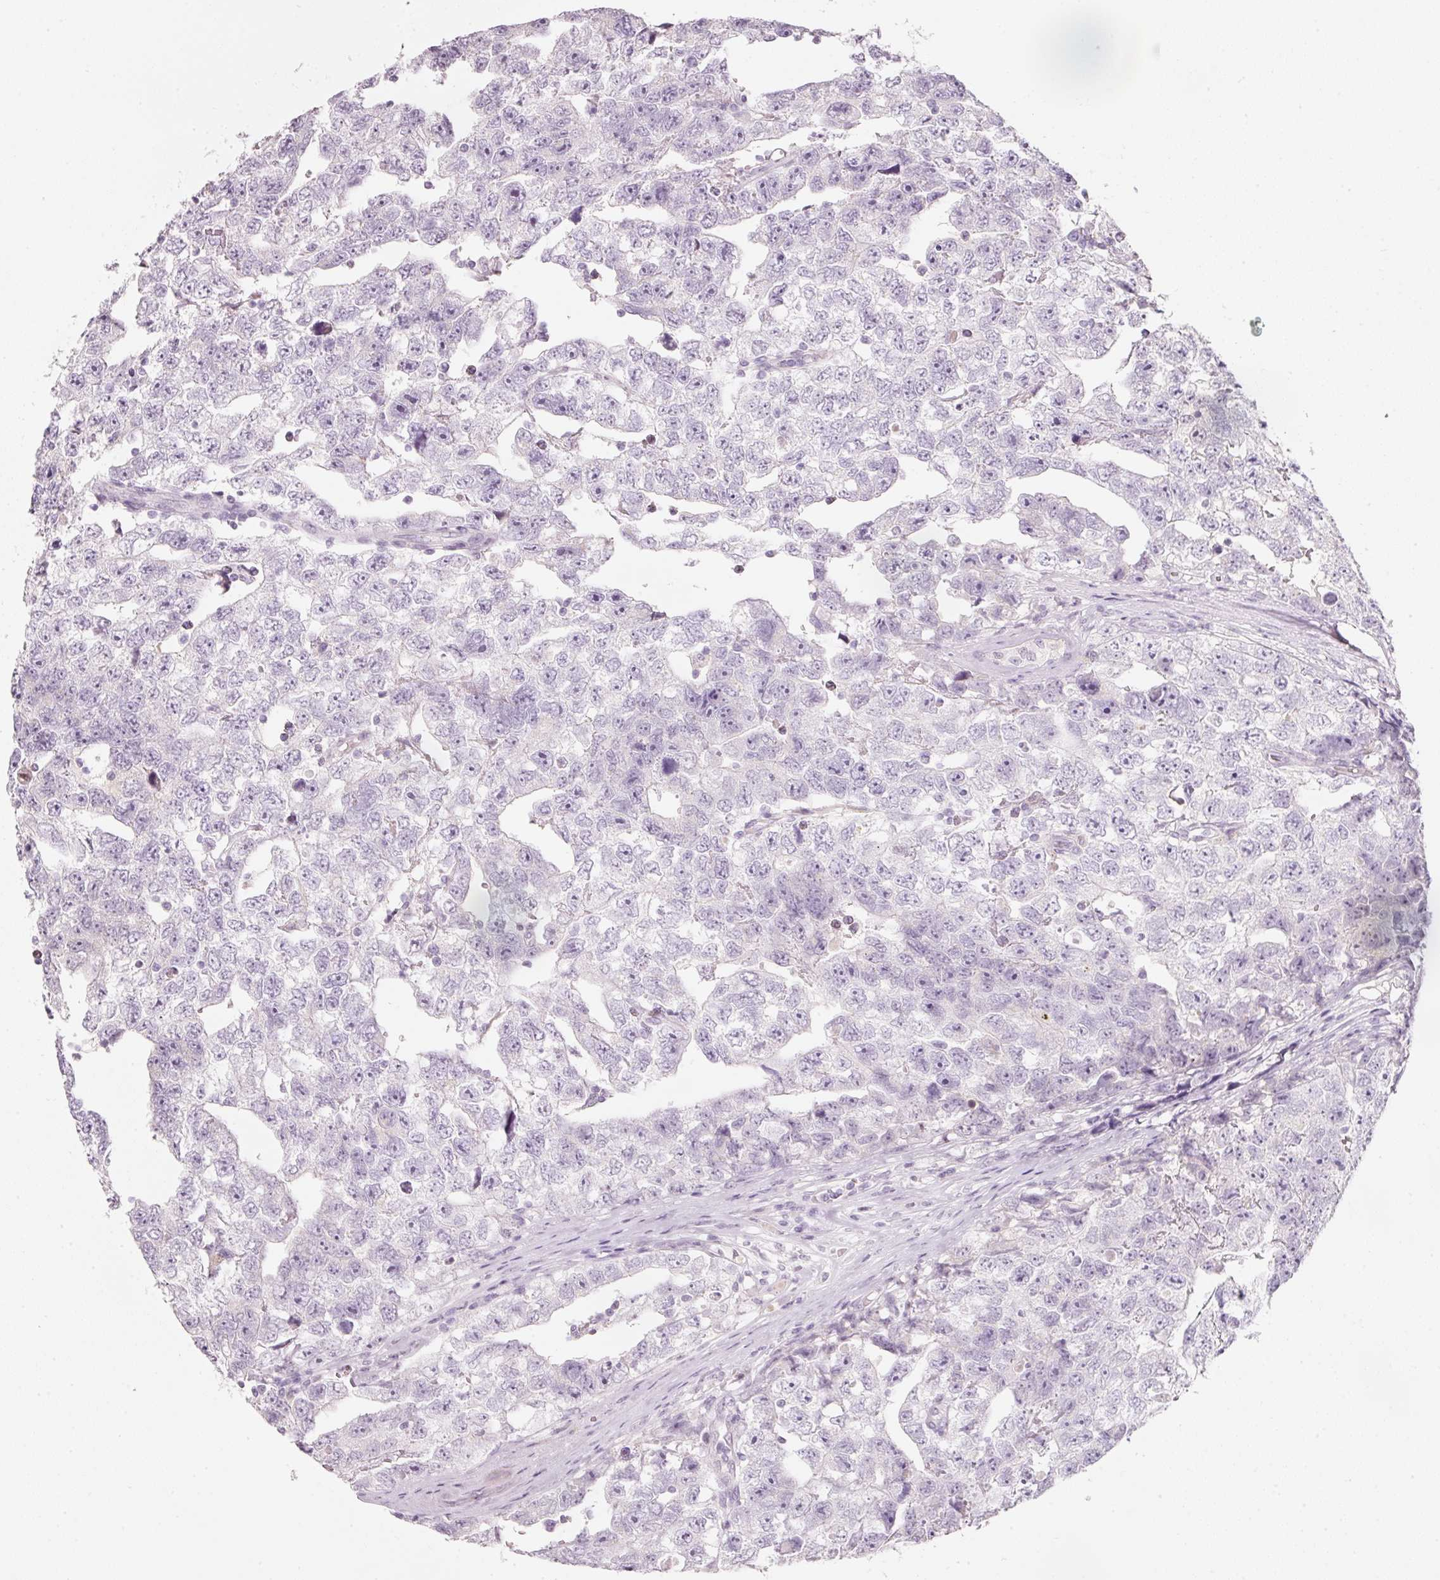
{"staining": {"intensity": "negative", "quantity": "none", "location": "none"}, "tissue": "testis cancer", "cell_type": "Tumor cells", "image_type": "cancer", "snomed": [{"axis": "morphology", "description": "Carcinoma, Embryonal, NOS"}, {"axis": "topography", "description": "Testis"}], "caption": "IHC of testis cancer exhibits no staining in tumor cells.", "gene": "ENSG00000206549", "patient": {"sex": "male", "age": 22}}